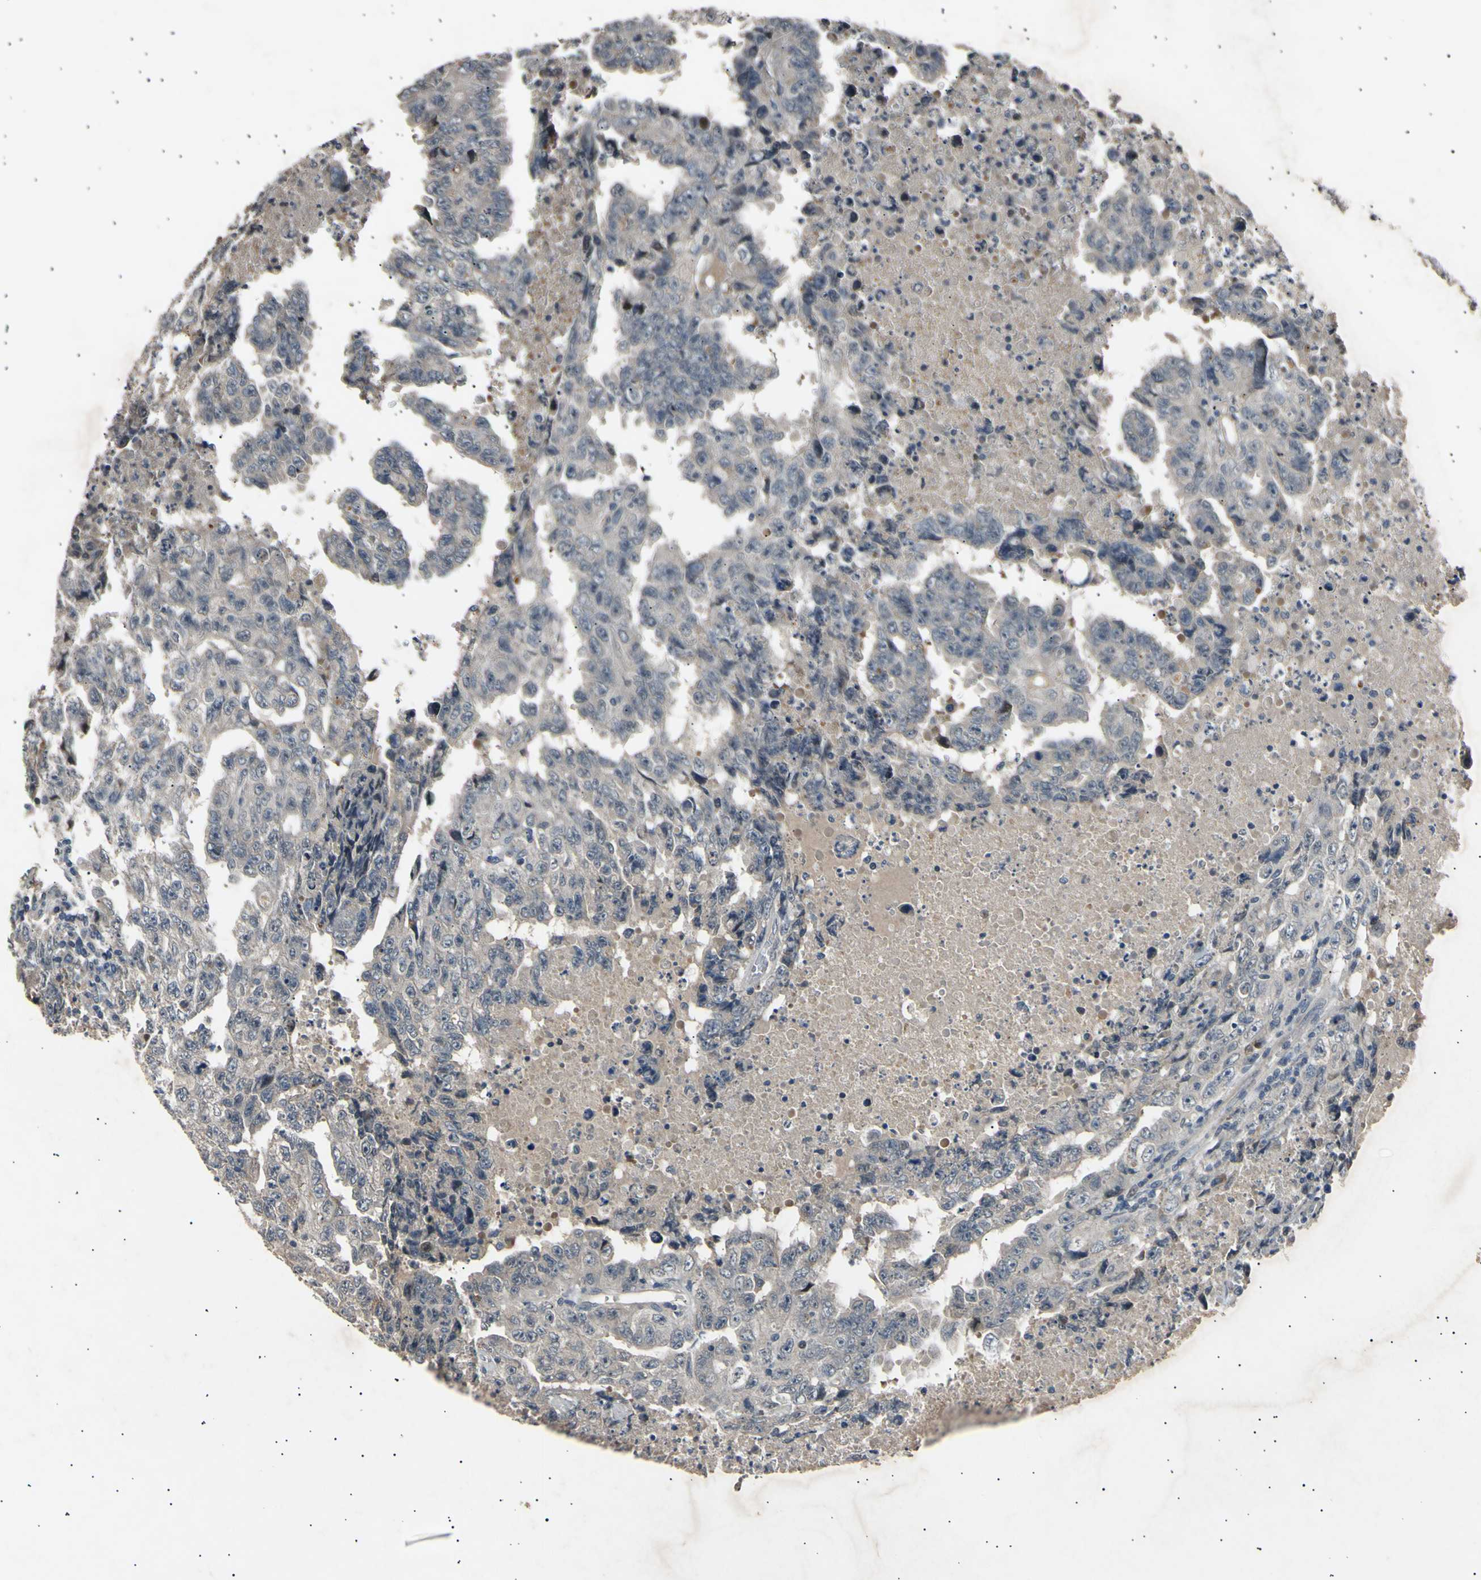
{"staining": {"intensity": "weak", "quantity": "<25%", "location": "cytoplasmic/membranous"}, "tissue": "testis cancer", "cell_type": "Tumor cells", "image_type": "cancer", "snomed": [{"axis": "morphology", "description": "Necrosis, NOS"}, {"axis": "morphology", "description": "Carcinoma, Embryonal, NOS"}, {"axis": "topography", "description": "Testis"}], "caption": "IHC micrograph of neoplastic tissue: human testis cancer stained with DAB (3,3'-diaminobenzidine) displays no significant protein expression in tumor cells.", "gene": "ADCY3", "patient": {"sex": "male", "age": 19}}